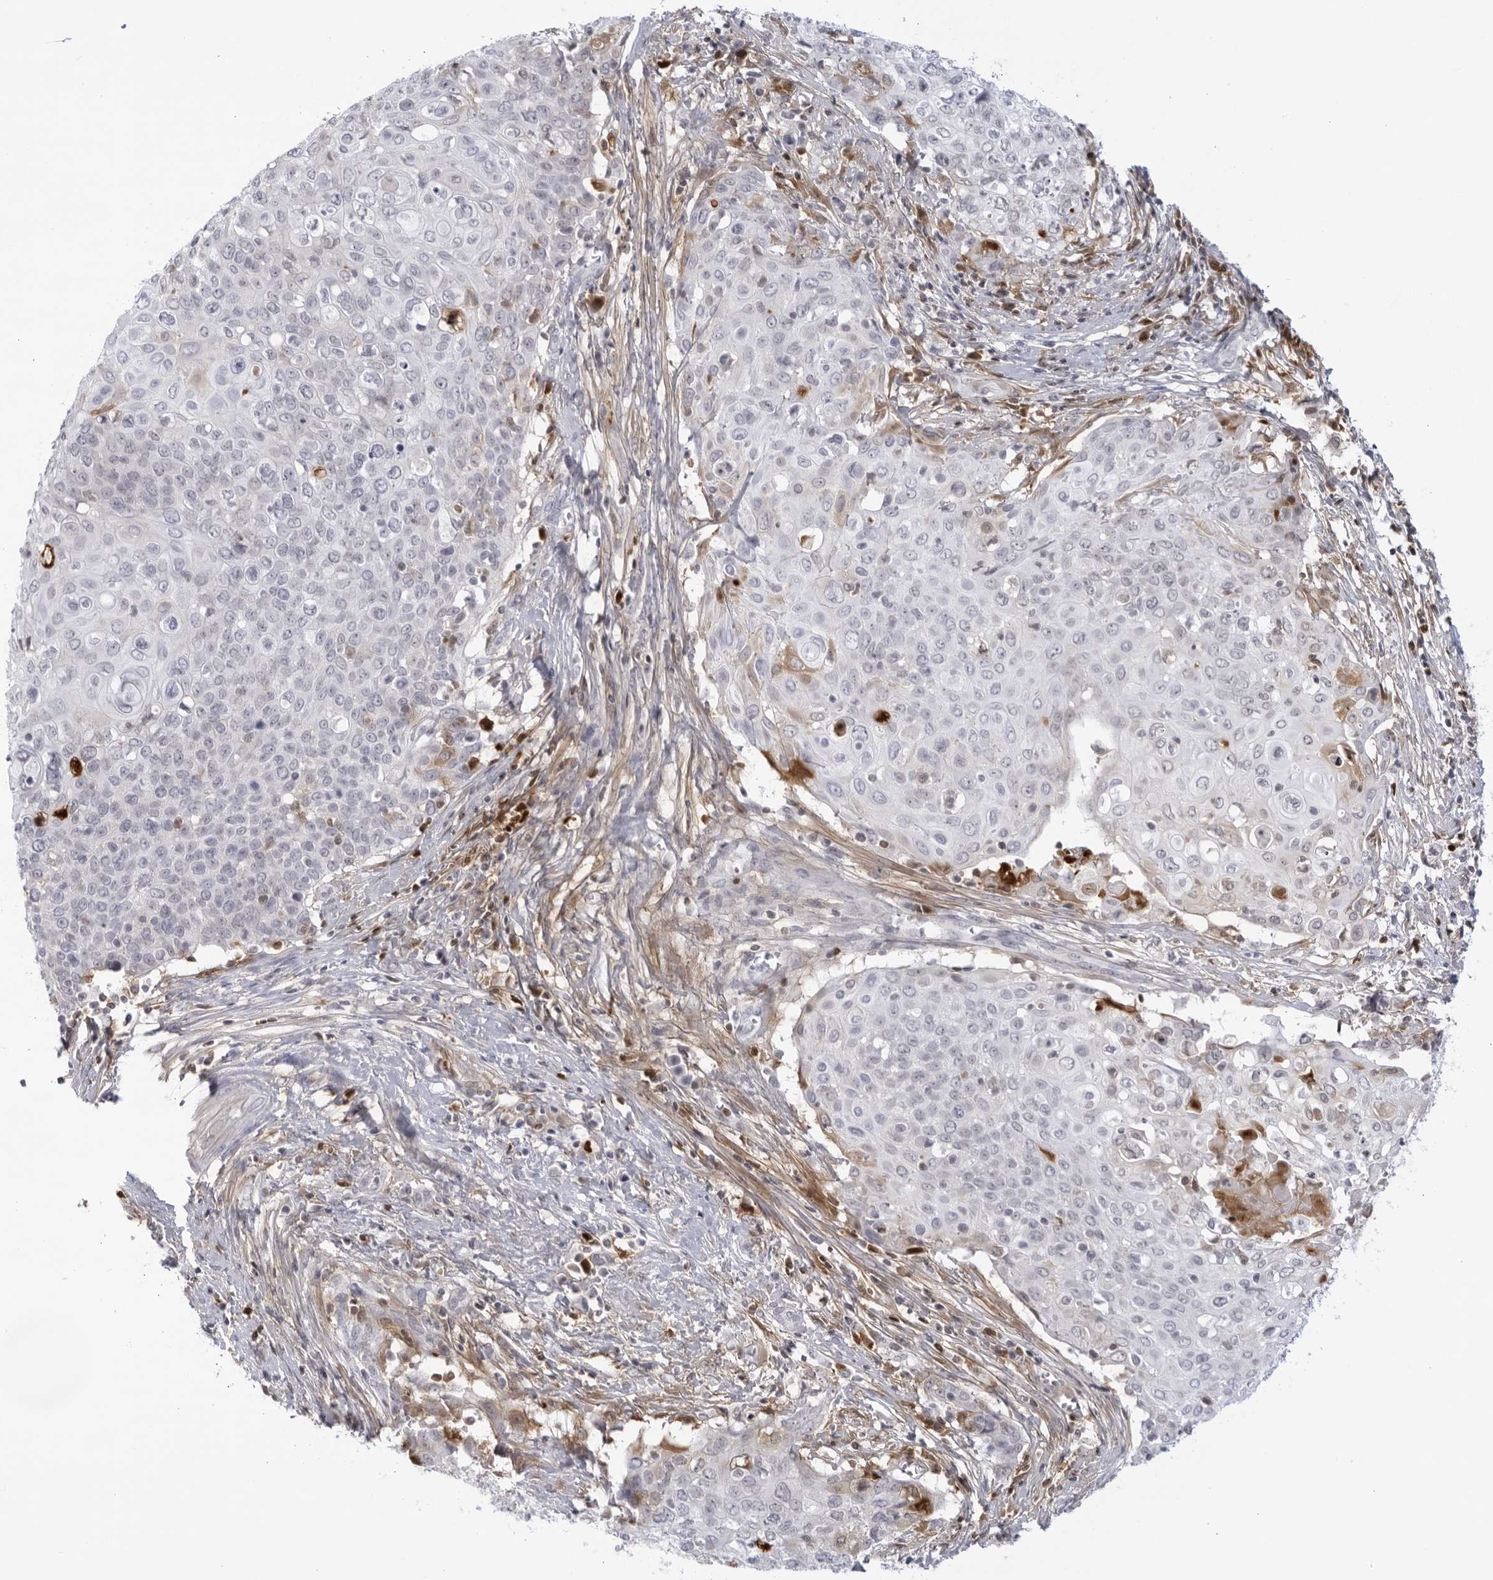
{"staining": {"intensity": "moderate", "quantity": "<25%", "location": "cytoplasmic/membranous"}, "tissue": "cervical cancer", "cell_type": "Tumor cells", "image_type": "cancer", "snomed": [{"axis": "morphology", "description": "Squamous cell carcinoma, NOS"}, {"axis": "topography", "description": "Cervix"}], "caption": "IHC image of squamous cell carcinoma (cervical) stained for a protein (brown), which demonstrates low levels of moderate cytoplasmic/membranous expression in about <25% of tumor cells.", "gene": "CNBD1", "patient": {"sex": "female", "age": 39}}